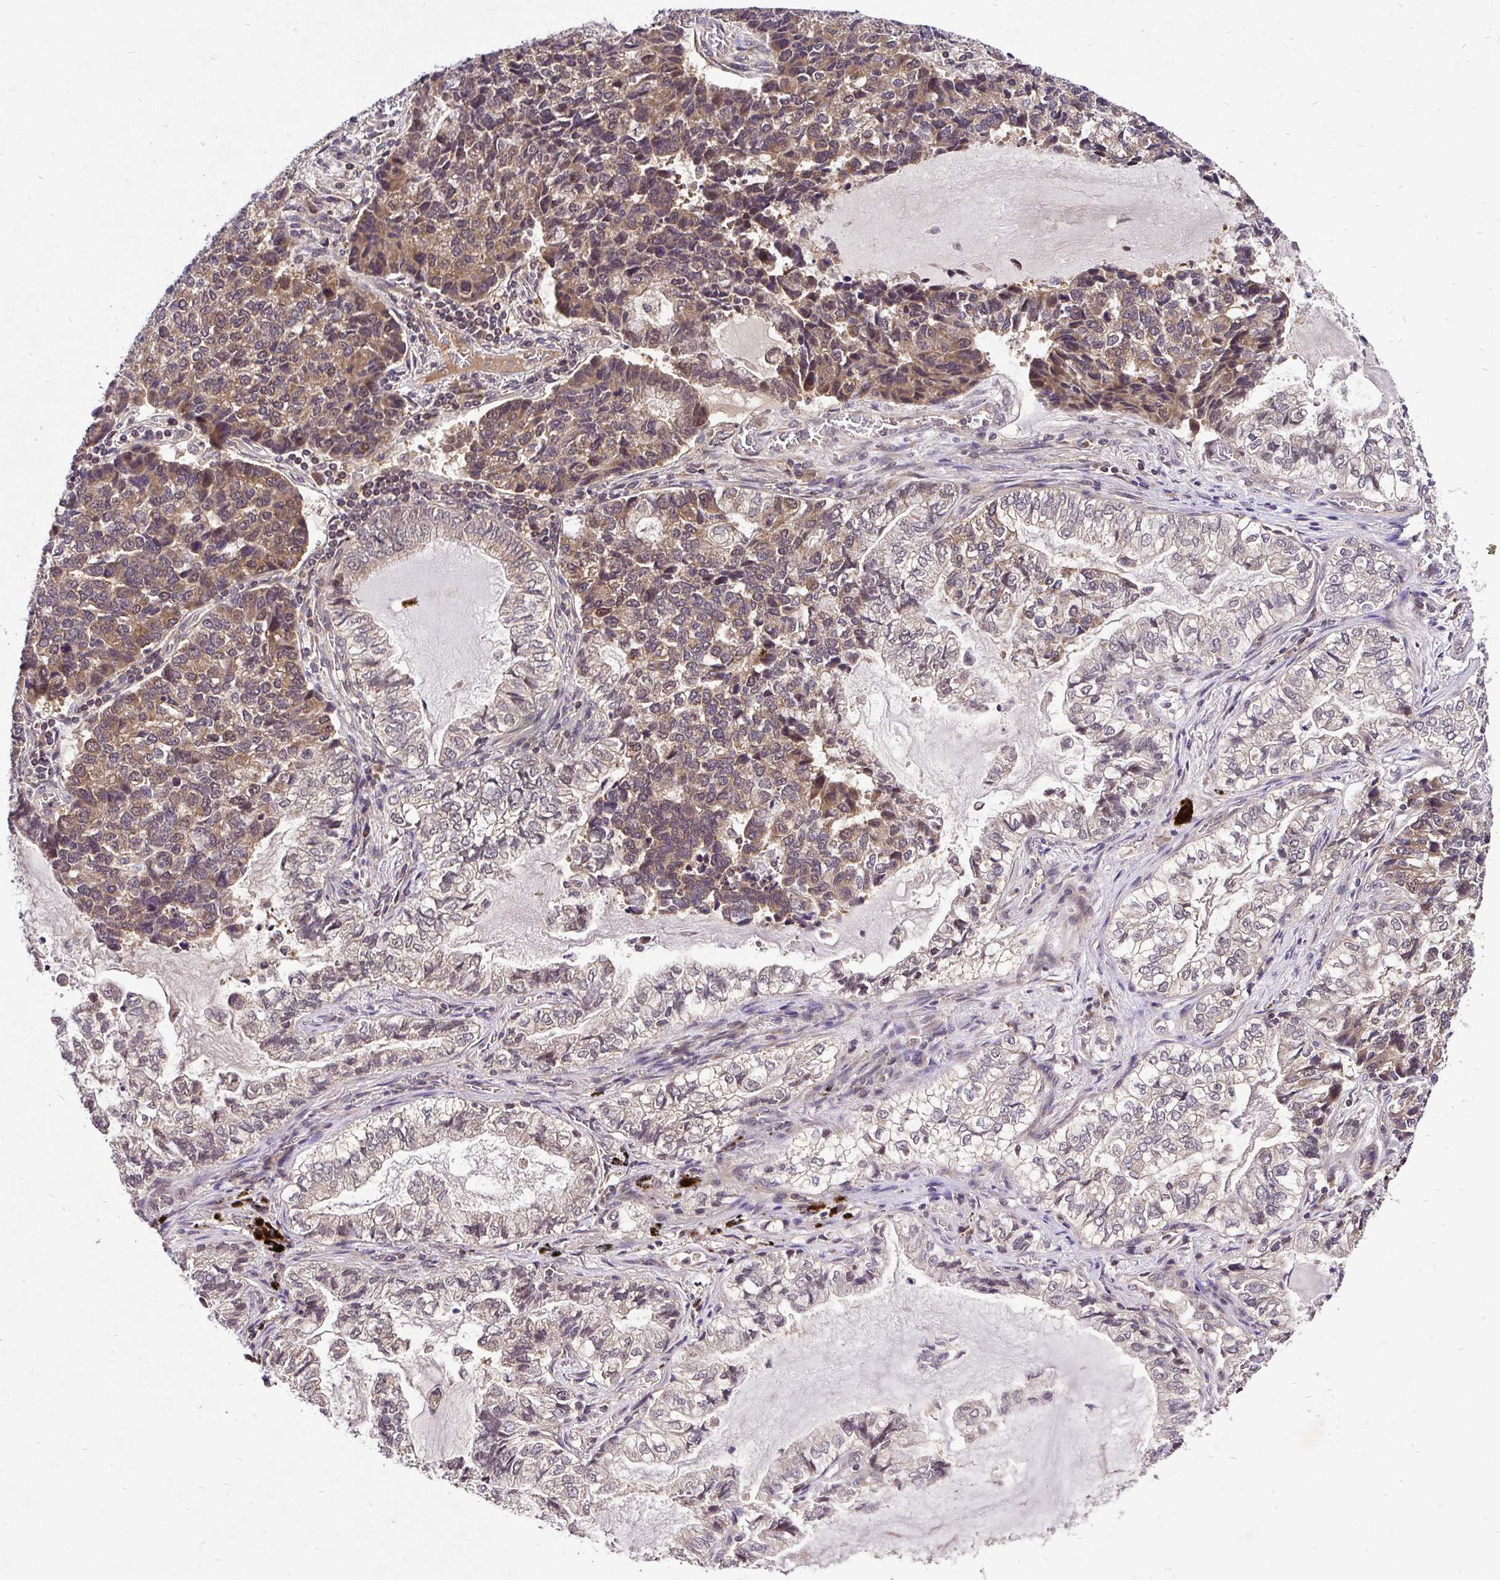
{"staining": {"intensity": "moderate", "quantity": "25%-75%", "location": "cytoplasmic/membranous,nuclear"}, "tissue": "lung cancer", "cell_type": "Tumor cells", "image_type": "cancer", "snomed": [{"axis": "morphology", "description": "Adenocarcinoma, NOS"}, {"axis": "topography", "description": "Lymph node"}, {"axis": "topography", "description": "Lung"}], "caption": "Brown immunohistochemical staining in lung cancer (adenocarcinoma) demonstrates moderate cytoplasmic/membranous and nuclear staining in about 25%-75% of tumor cells.", "gene": "UBE2M", "patient": {"sex": "male", "age": 66}}